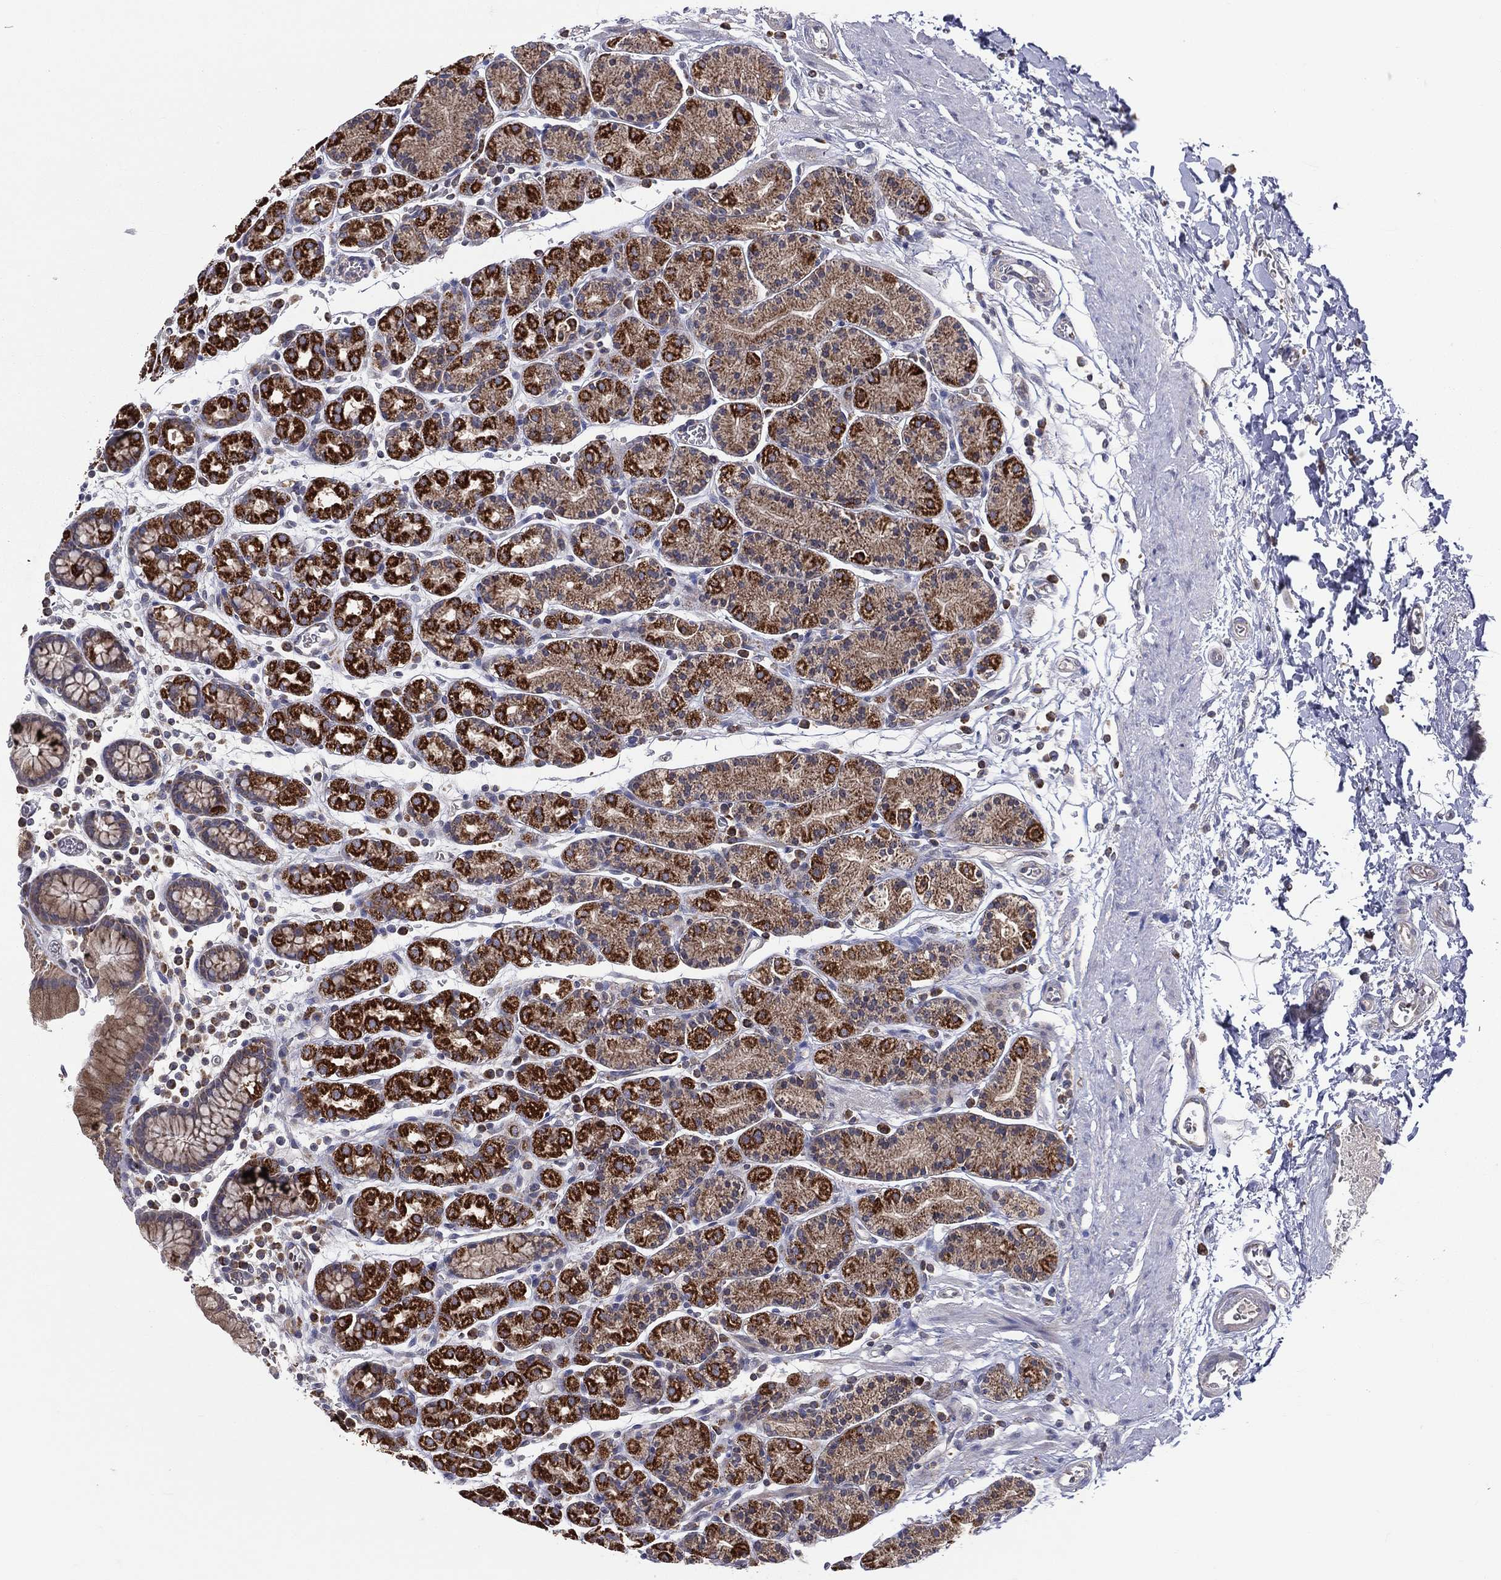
{"staining": {"intensity": "strong", "quantity": "<25%", "location": "cytoplasmic/membranous"}, "tissue": "stomach", "cell_type": "Glandular cells", "image_type": "normal", "snomed": [{"axis": "morphology", "description": "Normal tissue, NOS"}, {"axis": "topography", "description": "Stomach, upper"}, {"axis": "topography", "description": "Stomach"}], "caption": "Stomach was stained to show a protein in brown. There is medium levels of strong cytoplasmic/membranous positivity in approximately <25% of glandular cells. (DAB IHC with brightfield microscopy, high magnification).", "gene": "STARD3", "patient": {"sex": "male", "age": 62}}